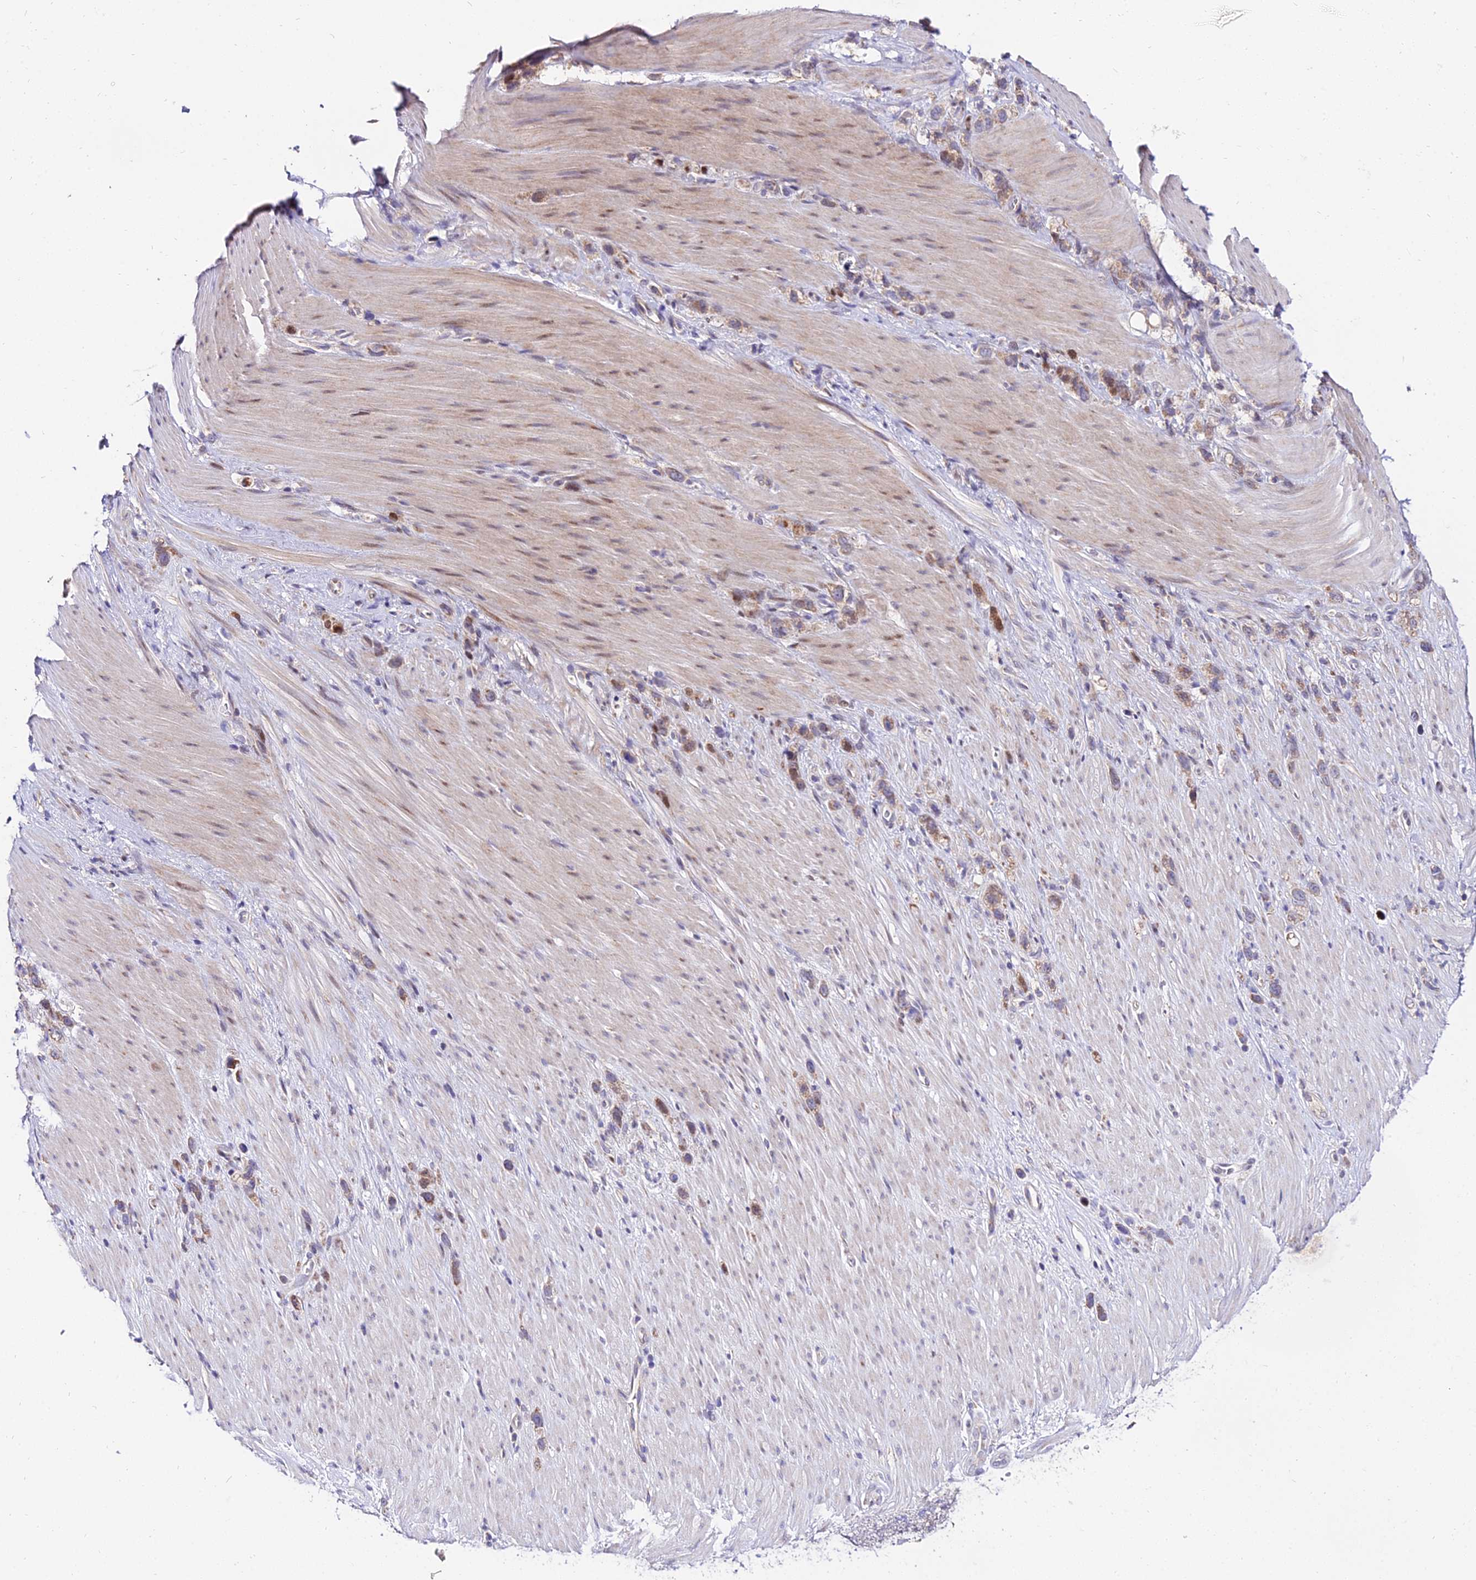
{"staining": {"intensity": "weak", "quantity": ">75%", "location": "cytoplasmic/membranous"}, "tissue": "stomach cancer", "cell_type": "Tumor cells", "image_type": "cancer", "snomed": [{"axis": "morphology", "description": "Adenocarcinoma, NOS"}, {"axis": "topography", "description": "Stomach"}], "caption": "Adenocarcinoma (stomach) tissue displays weak cytoplasmic/membranous expression in approximately >75% of tumor cells Immunohistochemistry (ihc) stains the protein of interest in brown and the nuclei are stained blue.", "gene": "ATP5PB", "patient": {"sex": "female", "age": 65}}